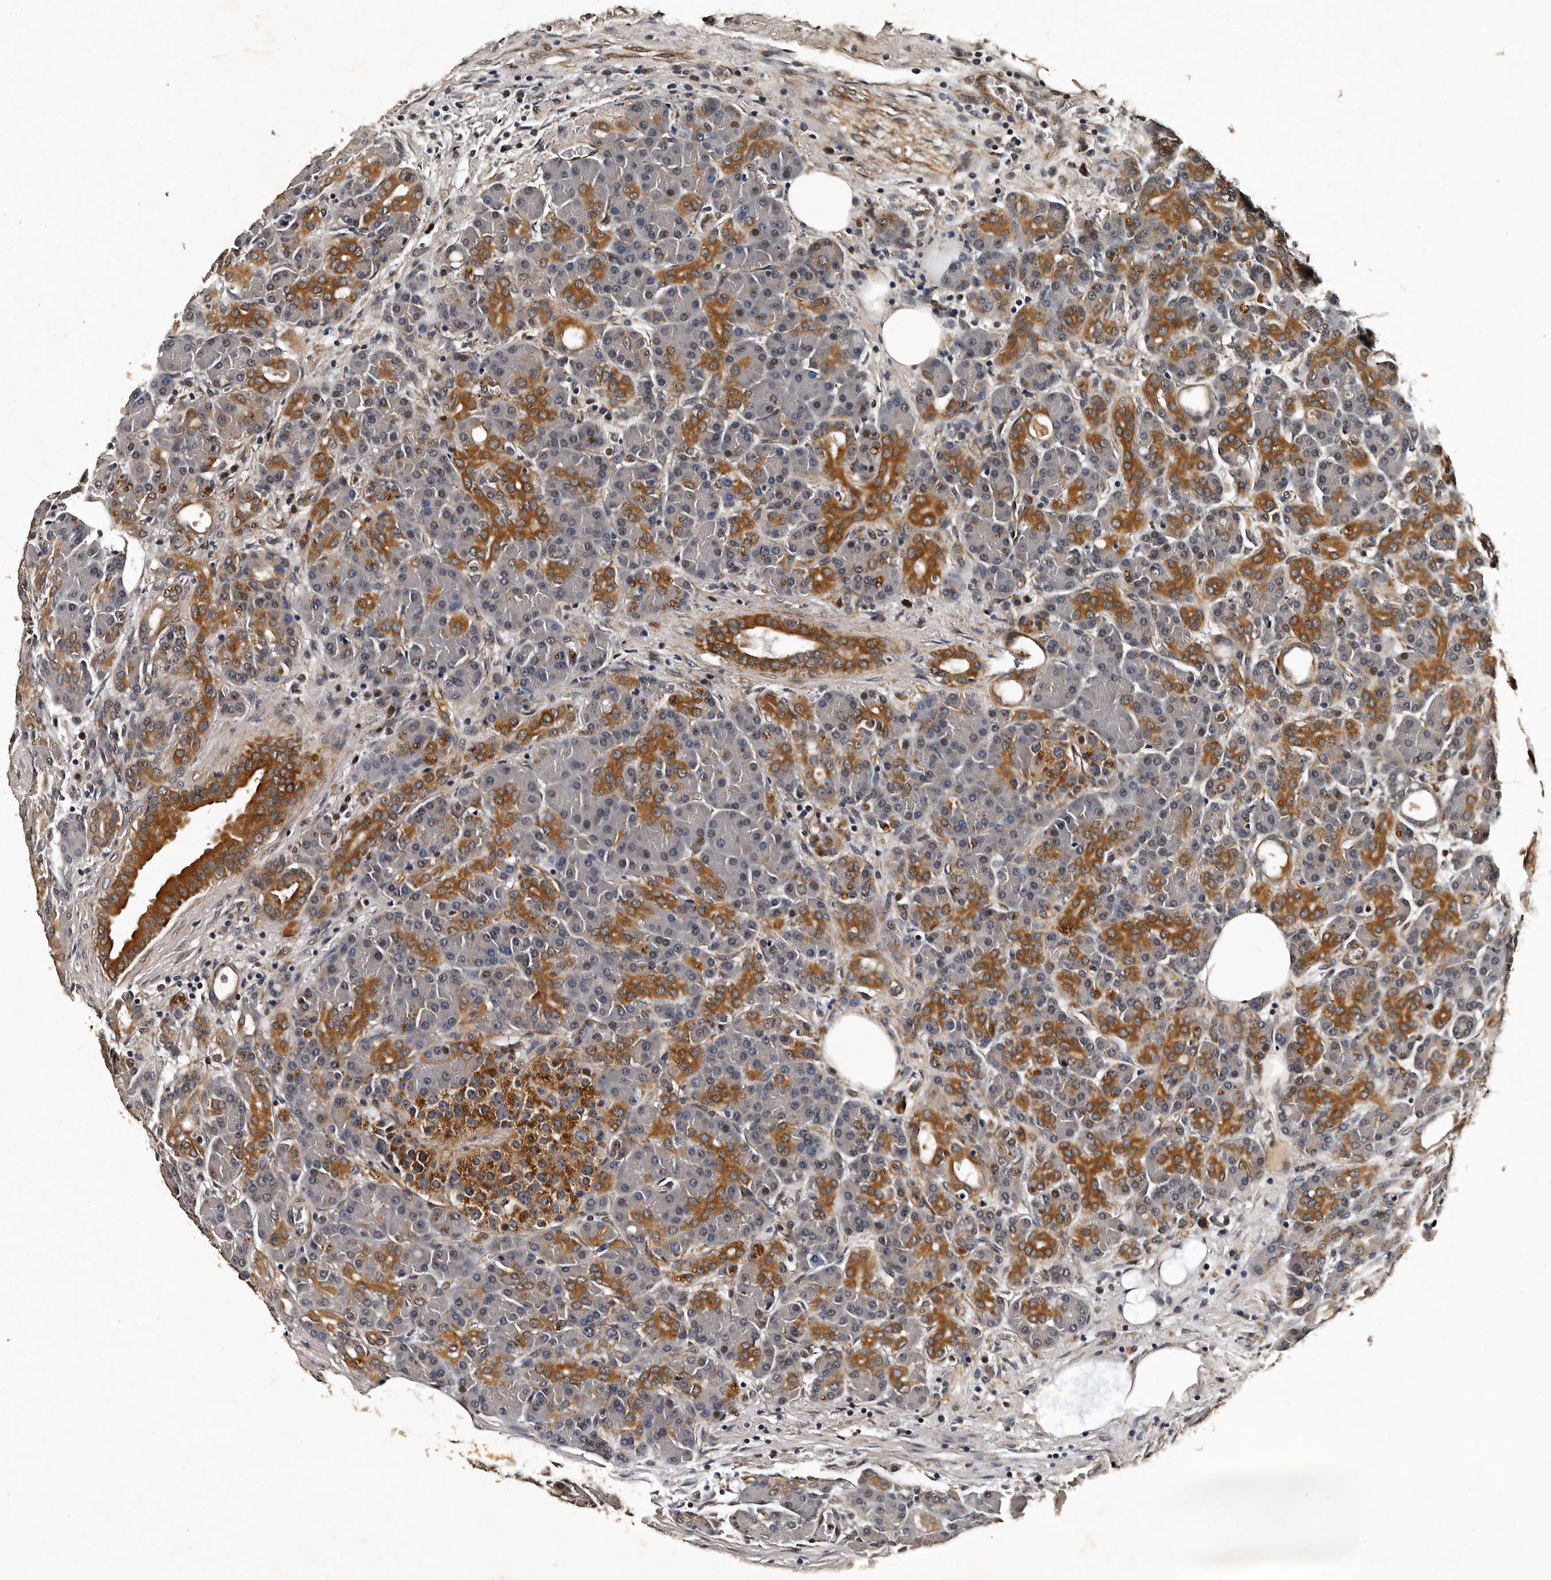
{"staining": {"intensity": "strong", "quantity": "<25%", "location": "cytoplasmic/membranous"}, "tissue": "pancreas", "cell_type": "Exocrine glandular cells", "image_type": "normal", "snomed": [{"axis": "morphology", "description": "Normal tissue, NOS"}, {"axis": "topography", "description": "Pancreas"}], "caption": "Pancreas stained with DAB (3,3'-diaminobenzidine) immunohistochemistry exhibits medium levels of strong cytoplasmic/membranous positivity in about <25% of exocrine glandular cells.", "gene": "CPNE3", "patient": {"sex": "male", "age": 63}}